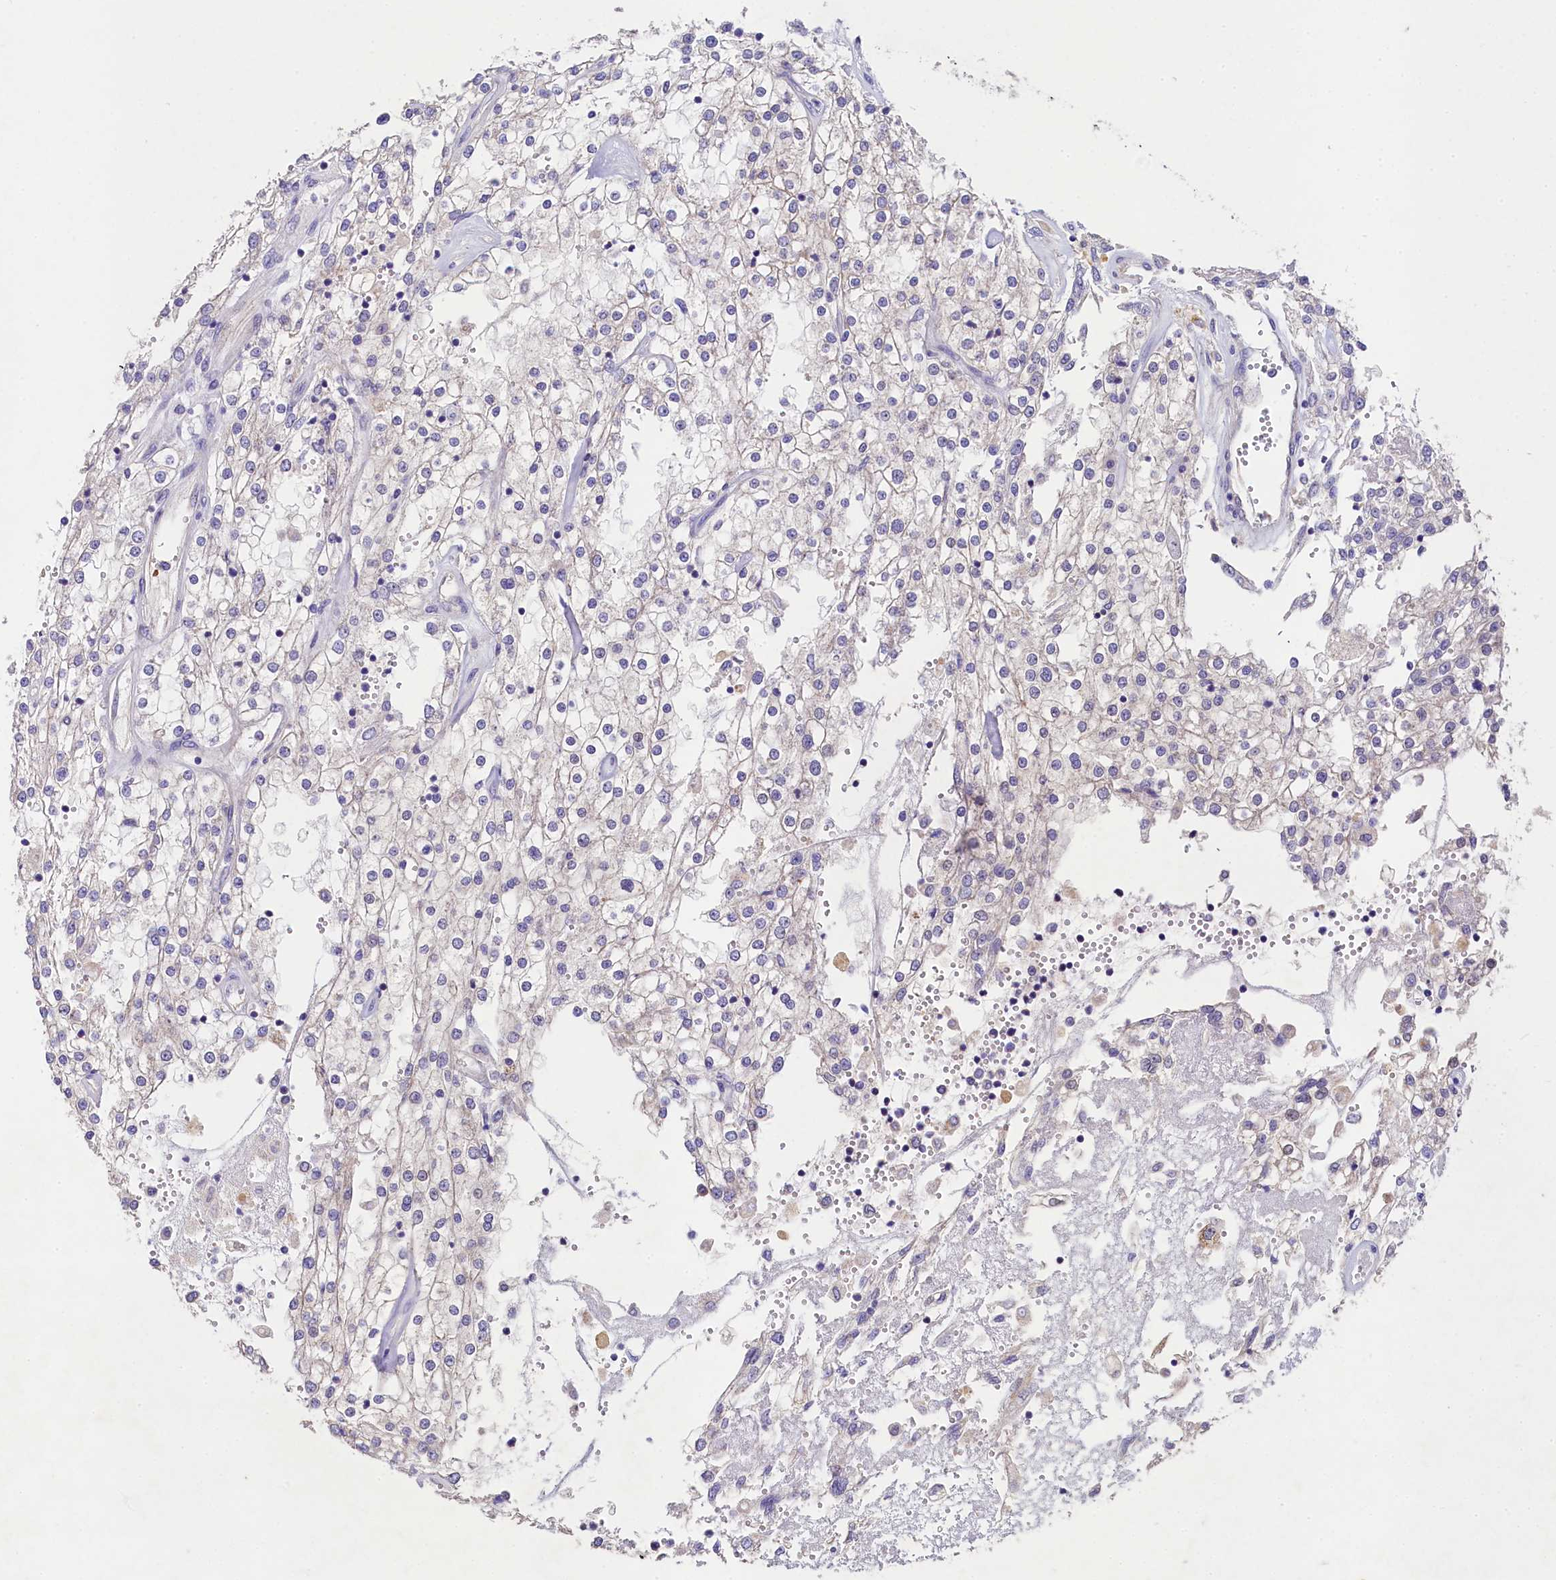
{"staining": {"intensity": "negative", "quantity": "none", "location": "none"}, "tissue": "renal cancer", "cell_type": "Tumor cells", "image_type": "cancer", "snomed": [{"axis": "morphology", "description": "Adenocarcinoma, NOS"}, {"axis": "topography", "description": "Kidney"}], "caption": "DAB (3,3'-diaminobenzidine) immunohistochemical staining of human adenocarcinoma (renal) demonstrates no significant expression in tumor cells.", "gene": "FXYD6", "patient": {"sex": "female", "age": 52}}